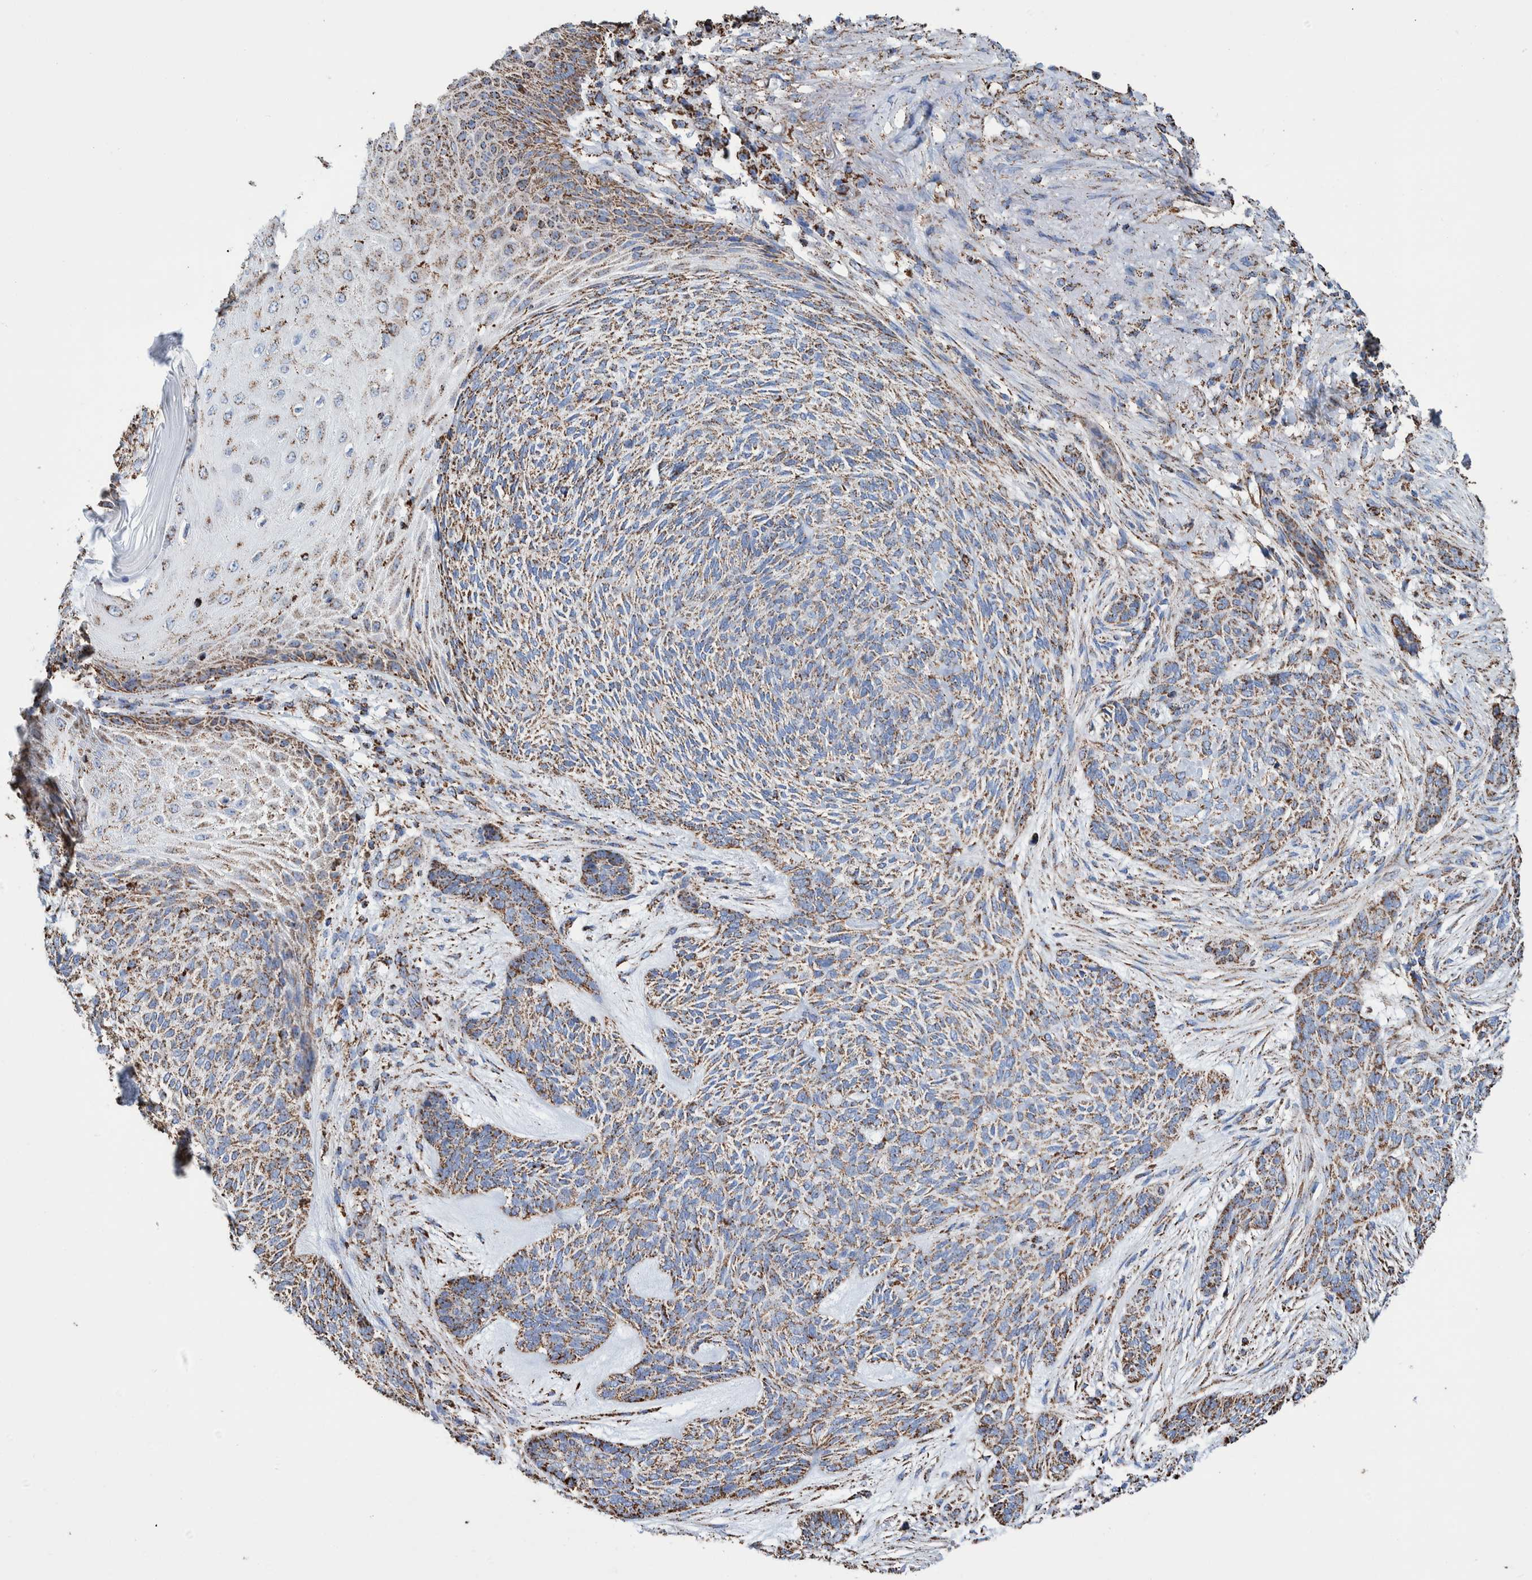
{"staining": {"intensity": "moderate", "quantity": ">75%", "location": "cytoplasmic/membranous"}, "tissue": "skin cancer", "cell_type": "Tumor cells", "image_type": "cancer", "snomed": [{"axis": "morphology", "description": "Basal cell carcinoma"}, {"axis": "topography", "description": "Skin"}], "caption": "Skin basal cell carcinoma was stained to show a protein in brown. There is medium levels of moderate cytoplasmic/membranous positivity in approximately >75% of tumor cells.", "gene": "VPS26C", "patient": {"sex": "male", "age": 55}}